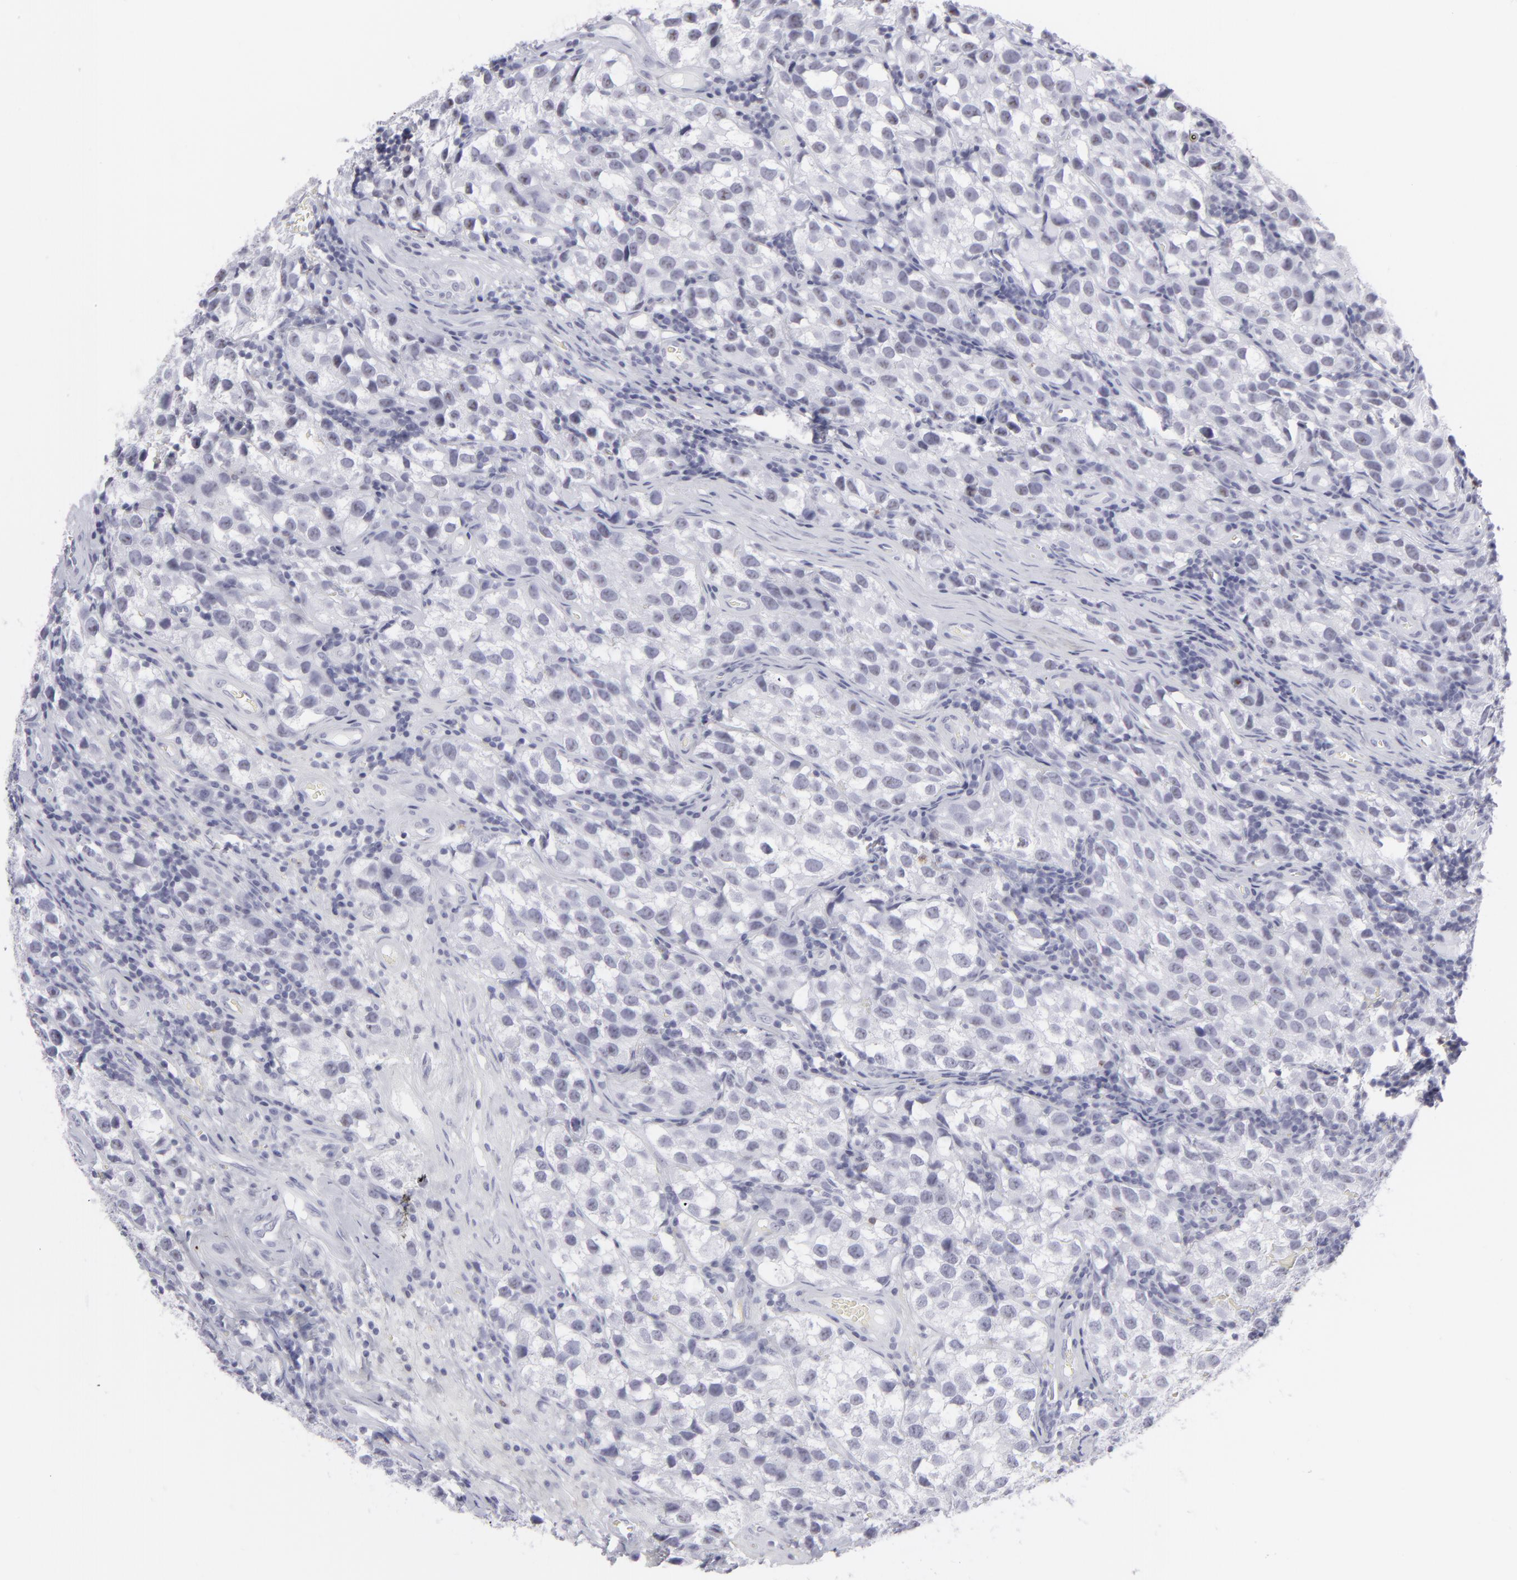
{"staining": {"intensity": "negative", "quantity": "none", "location": "none"}, "tissue": "testis cancer", "cell_type": "Tumor cells", "image_type": "cancer", "snomed": [{"axis": "morphology", "description": "Seminoma, NOS"}, {"axis": "topography", "description": "Testis"}], "caption": "DAB immunohistochemical staining of seminoma (testis) demonstrates no significant expression in tumor cells. (DAB (3,3'-diaminobenzidine) IHC visualized using brightfield microscopy, high magnification).", "gene": "CD7", "patient": {"sex": "male", "age": 39}}